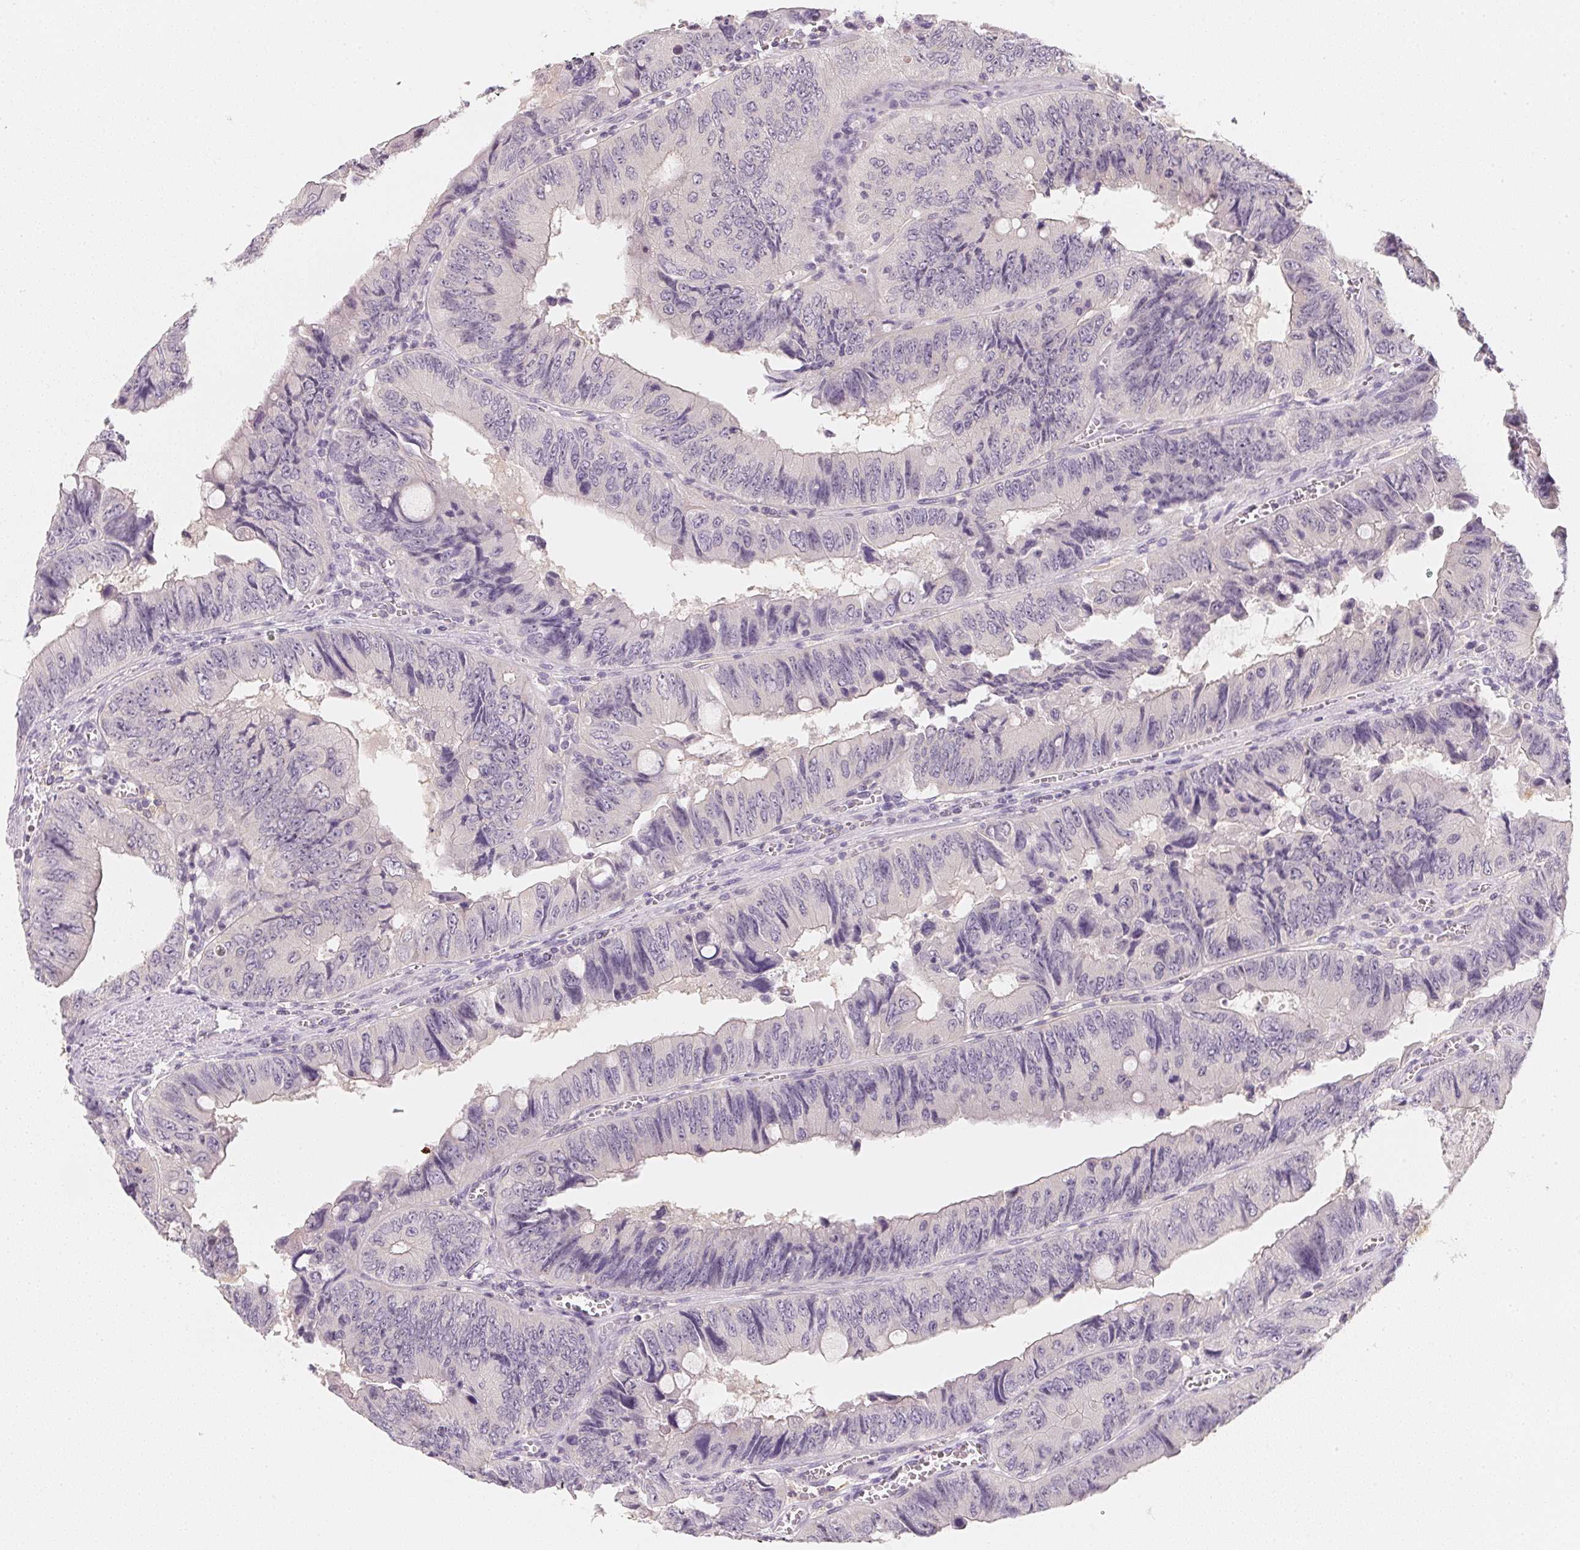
{"staining": {"intensity": "negative", "quantity": "none", "location": "none"}, "tissue": "colorectal cancer", "cell_type": "Tumor cells", "image_type": "cancer", "snomed": [{"axis": "morphology", "description": "Adenocarcinoma, NOS"}, {"axis": "topography", "description": "Colon"}], "caption": "This photomicrograph is of colorectal cancer stained with immunohistochemistry to label a protein in brown with the nuclei are counter-stained blue. There is no staining in tumor cells.", "gene": "CFAP276", "patient": {"sex": "female", "age": 84}}